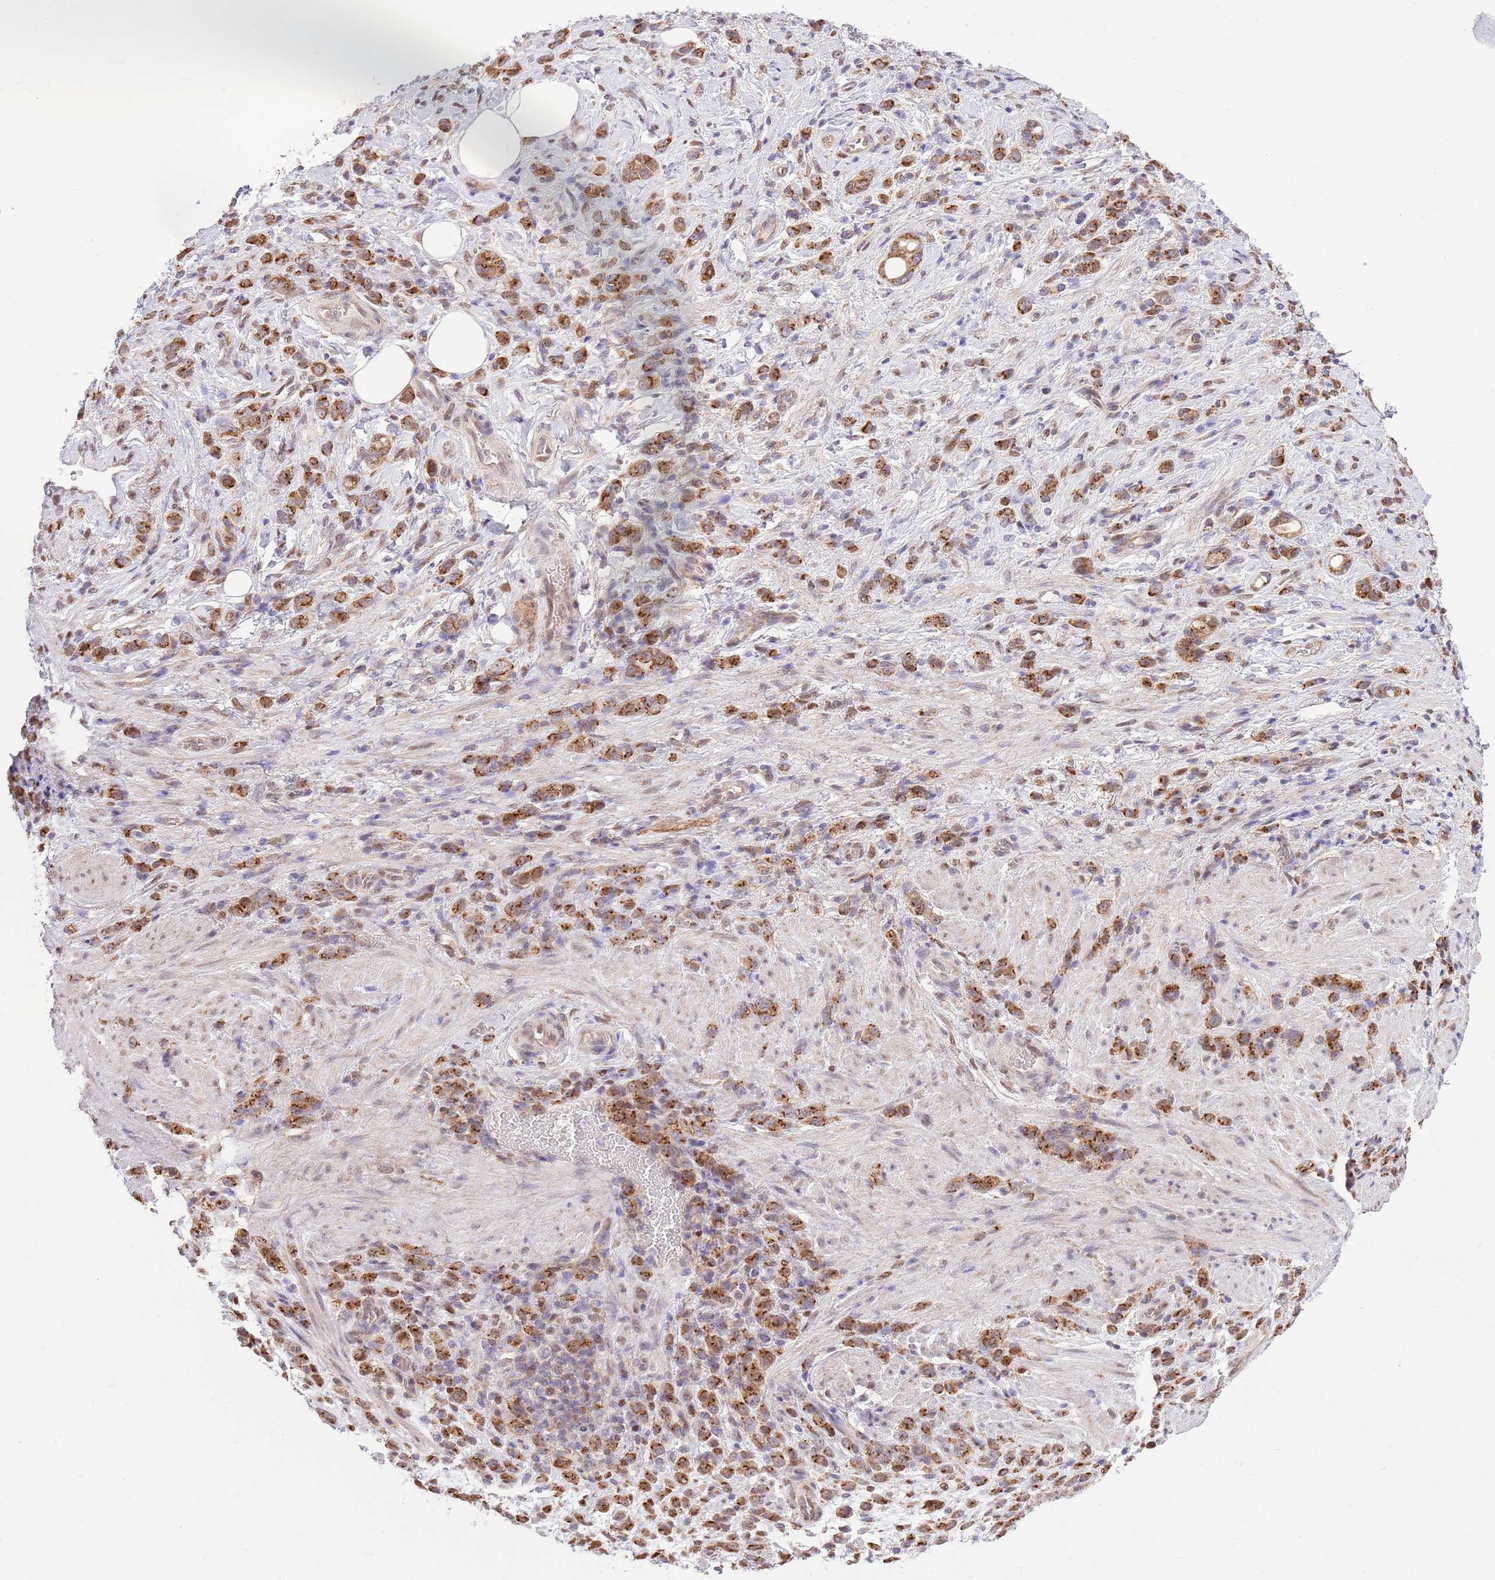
{"staining": {"intensity": "strong", "quantity": ">75%", "location": "cytoplasmic/membranous"}, "tissue": "stomach cancer", "cell_type": "Tumor cells", "image_type": "cancer", "snomed": [{"axis": "morphology", "description": "Adenocarcinoma, NOS"}, {"axis": "topography", "description": "Stomach"}], "caption": "The histopathology image displays a brown stain indicating the presence of a protein in the cytoplasmic/membranous of tumor cells in adenocarcinoma (stomach). The staining was performed using DAB, with brown indicating positive protein expression. Nuclei are stained blue with hematoxylin.", "gene": "ARL2BP", "patient": {"sex": "male", "age": 77}}